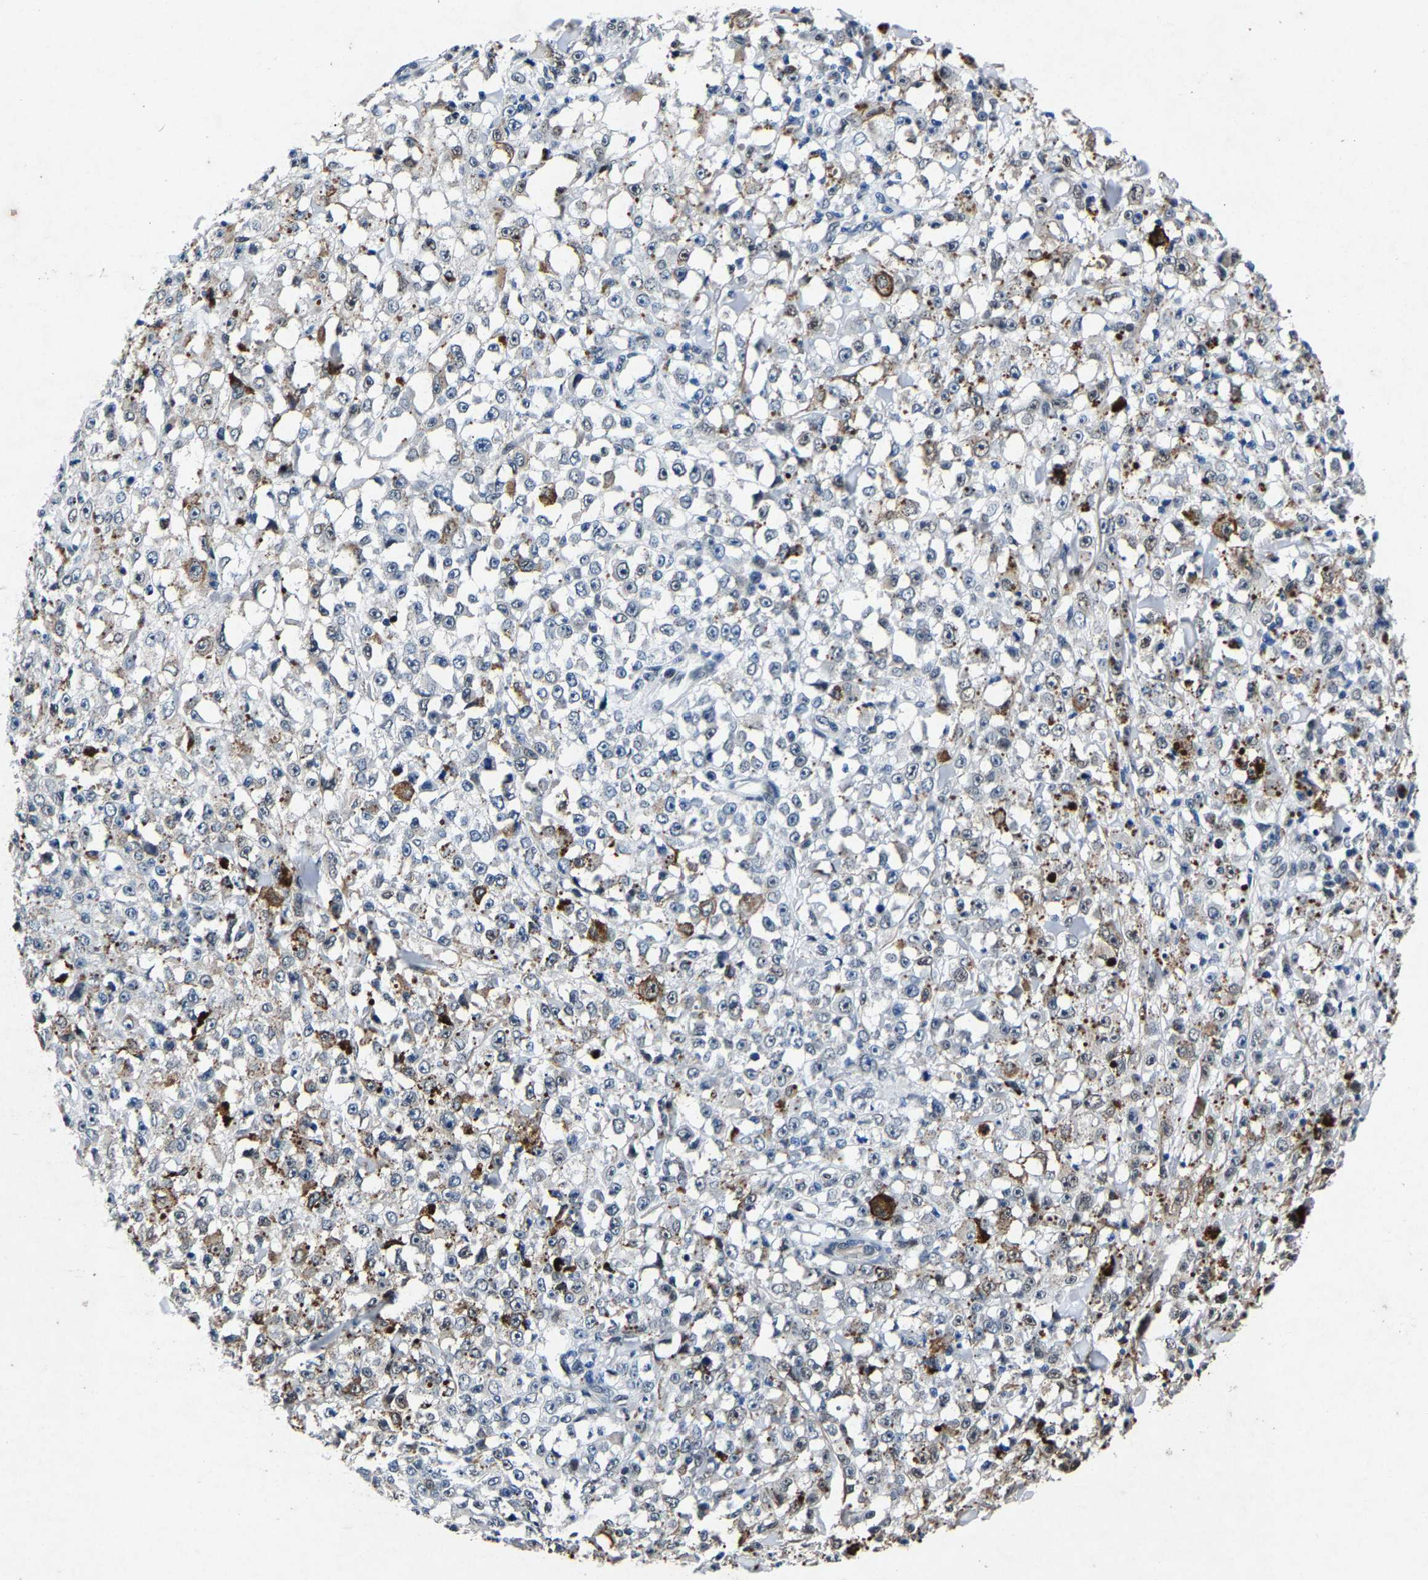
{"staining": {"intensity": "negative", "quantity": "none", "location": "none"}, "tissue": "melanoma", "cell_type": "Tumor cells", "image_type": "cancer", "snomed": [{"axis": "morphology", "description": "Malignant melanoma, NOS"}, {"axis": "topography", "description": "Skin"}], "caption": "This is an IHC histopathology image of malignant melanoma. There is no positivity in tumor cells.", "gene": "UBN2", "patient": {"sex": "female", "age": 82}}